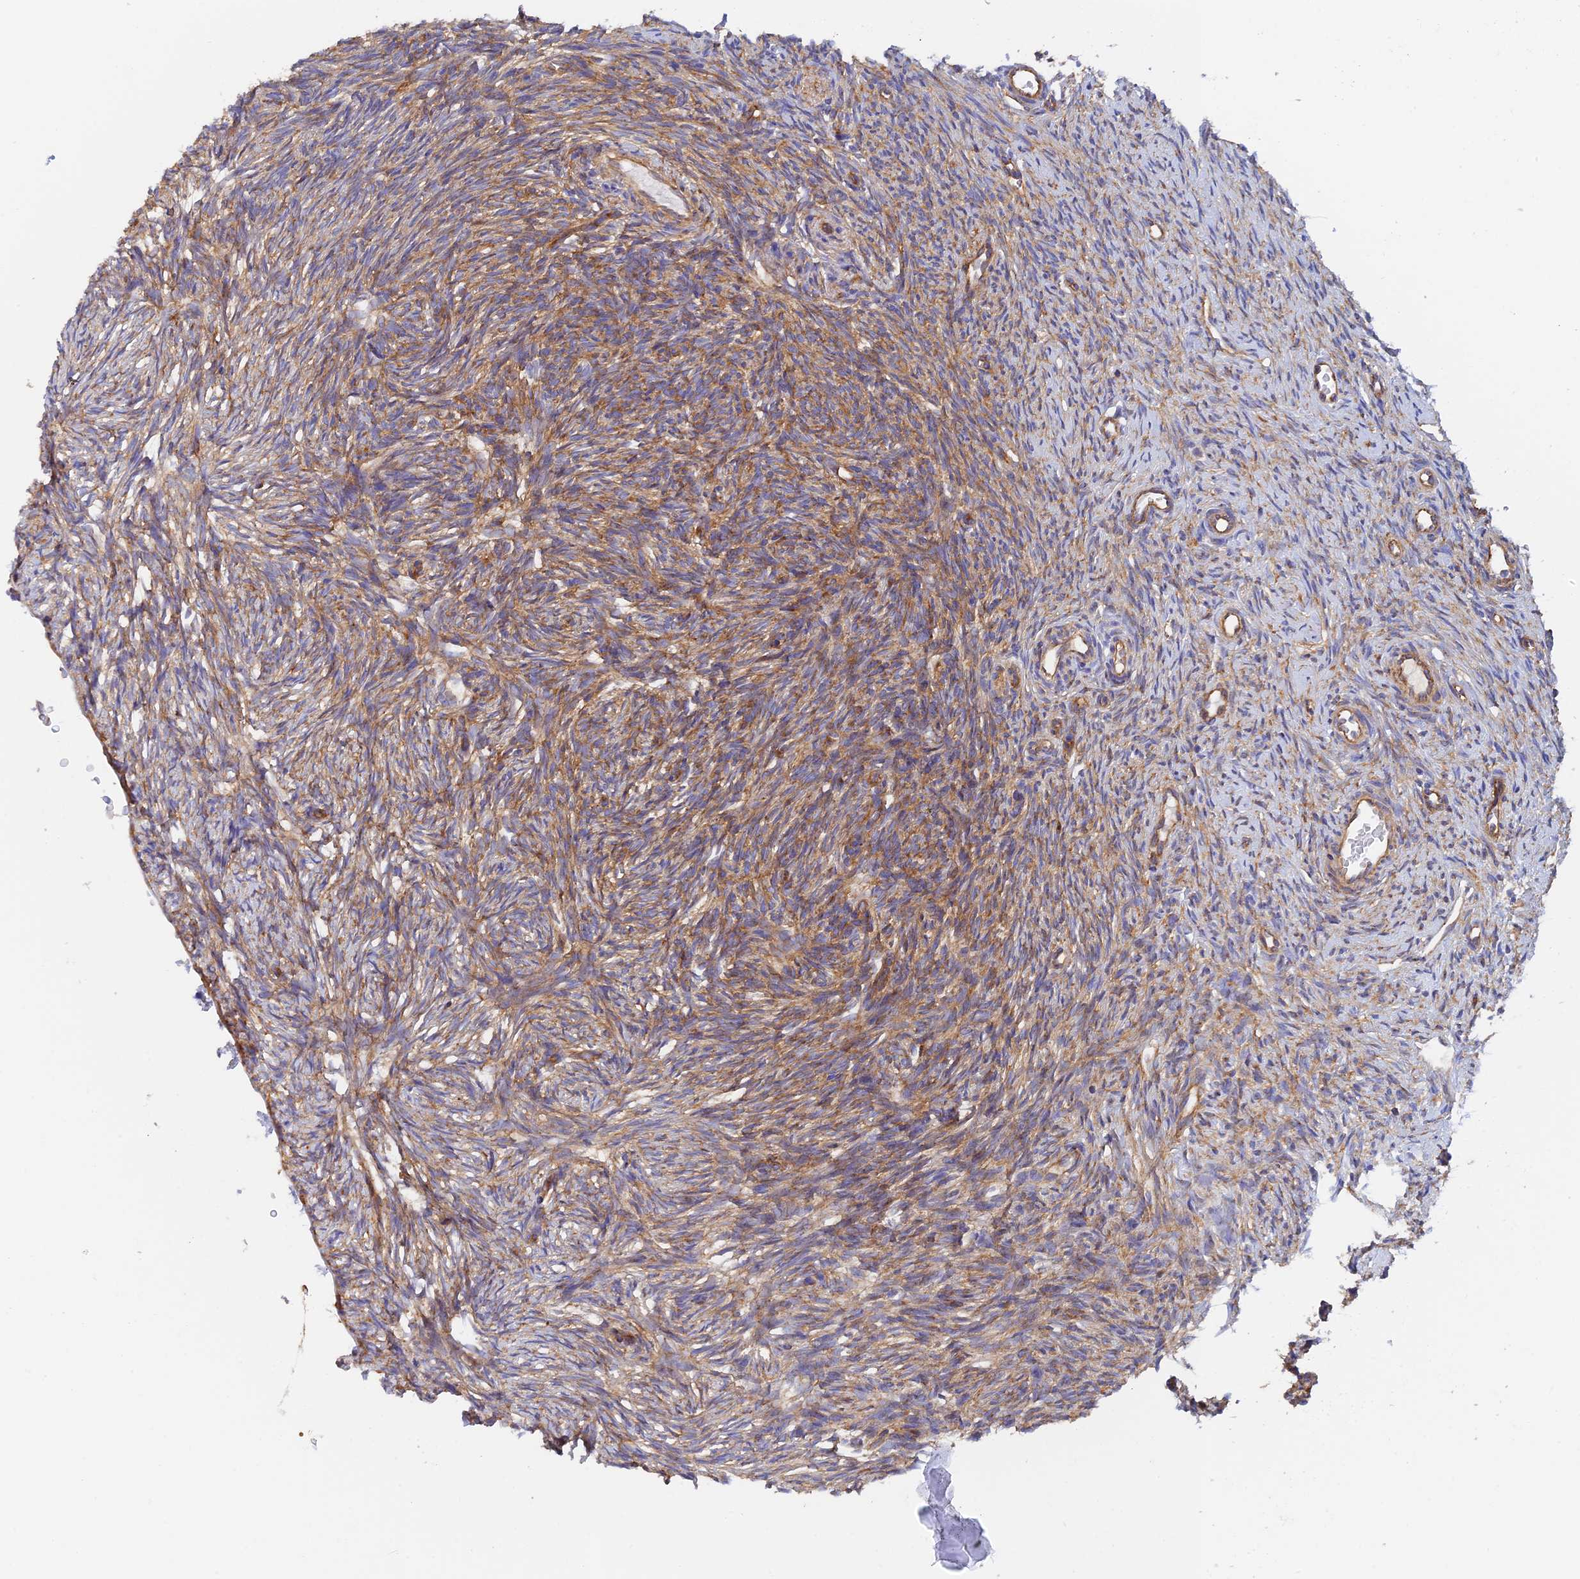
{"staining": {"intensity": "moderate", "quantity": ">75%", "location": "cytoplasmic/membranous"}, "tissue": "ovary", "cell_type": "Follicle cells", "image_type": "normal", "snomed": [{"axis": "morphology", "description": "Normal tissue, NOS"}, {"axis": "topography", "description": "Ovary"}], "caption": "A medium amount of moderate cytoplasmic/membranous staining is seen in about >75% of follicle cells in unremarkable ovary. The staining is performed using DAB brown chromogen to label protein expression. The nuclei are counter-stained blue using hematoxylin.", "gene": "DCTN2", "patient": {"sex": "female", "age": 51}}